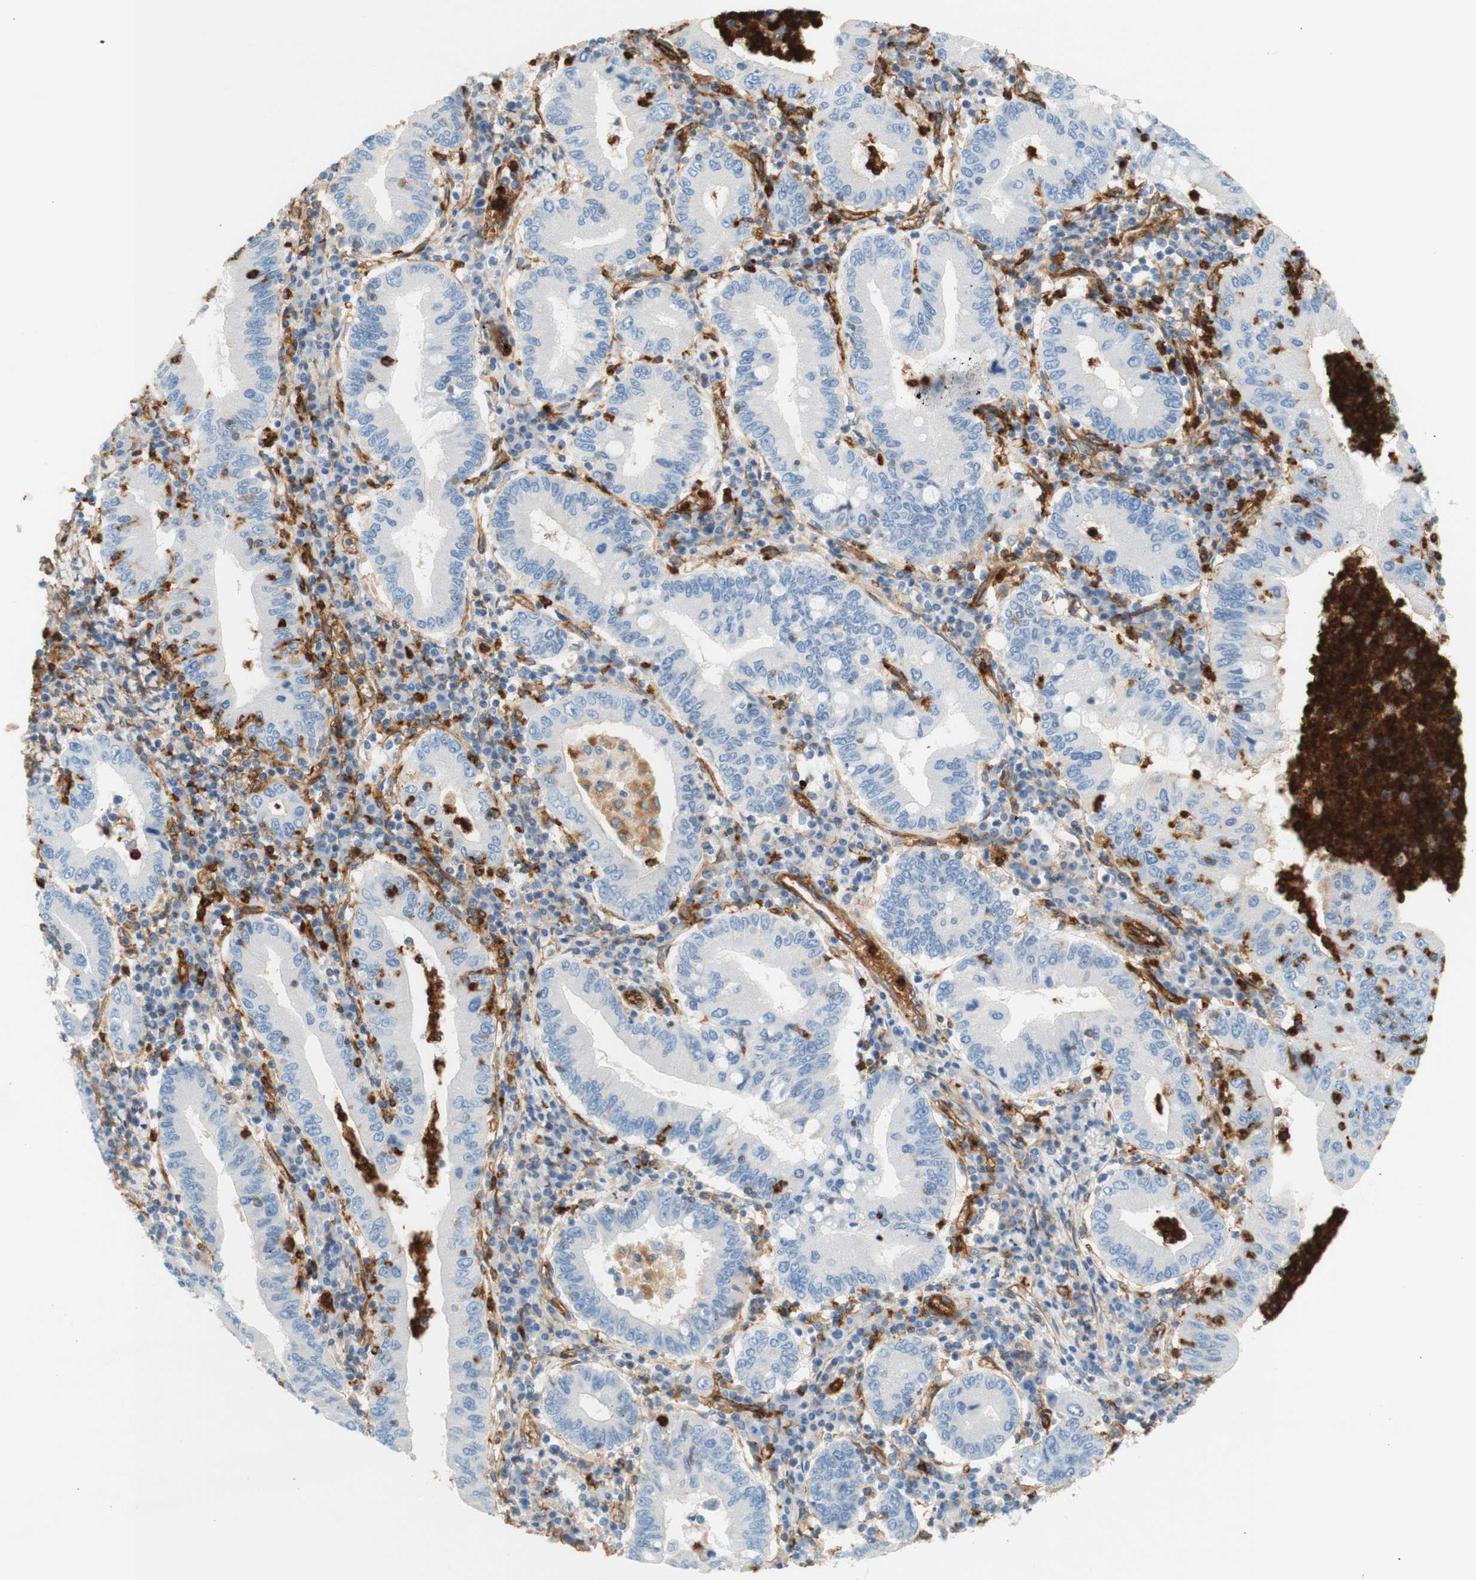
{"staining": {"intensity": "negative", "quantity": "none", "location": "none"}, "tissue": "stomach cancer", "cell_type": "Tumor cells", "image_type": "cancer", "snomed": [{"axis": "morphology", "description": "Normal tissue, NOS"}, {"axis": "morphology", "description": "Adenocarcinoma, NOS"}, {"axis": "topography", "description": "Esophagus"}, {"axis": "topography", "description": "Stomach, upper"}, {"axis": "topography", "description": "Peripheral nerve tissue"}], "caption": "This is a histopathology image of IHC staining of stomach cancer, which shows no positivity in tumor cells.", "gene": "STOM", "patient": {"sex": "male", "age": 62}}